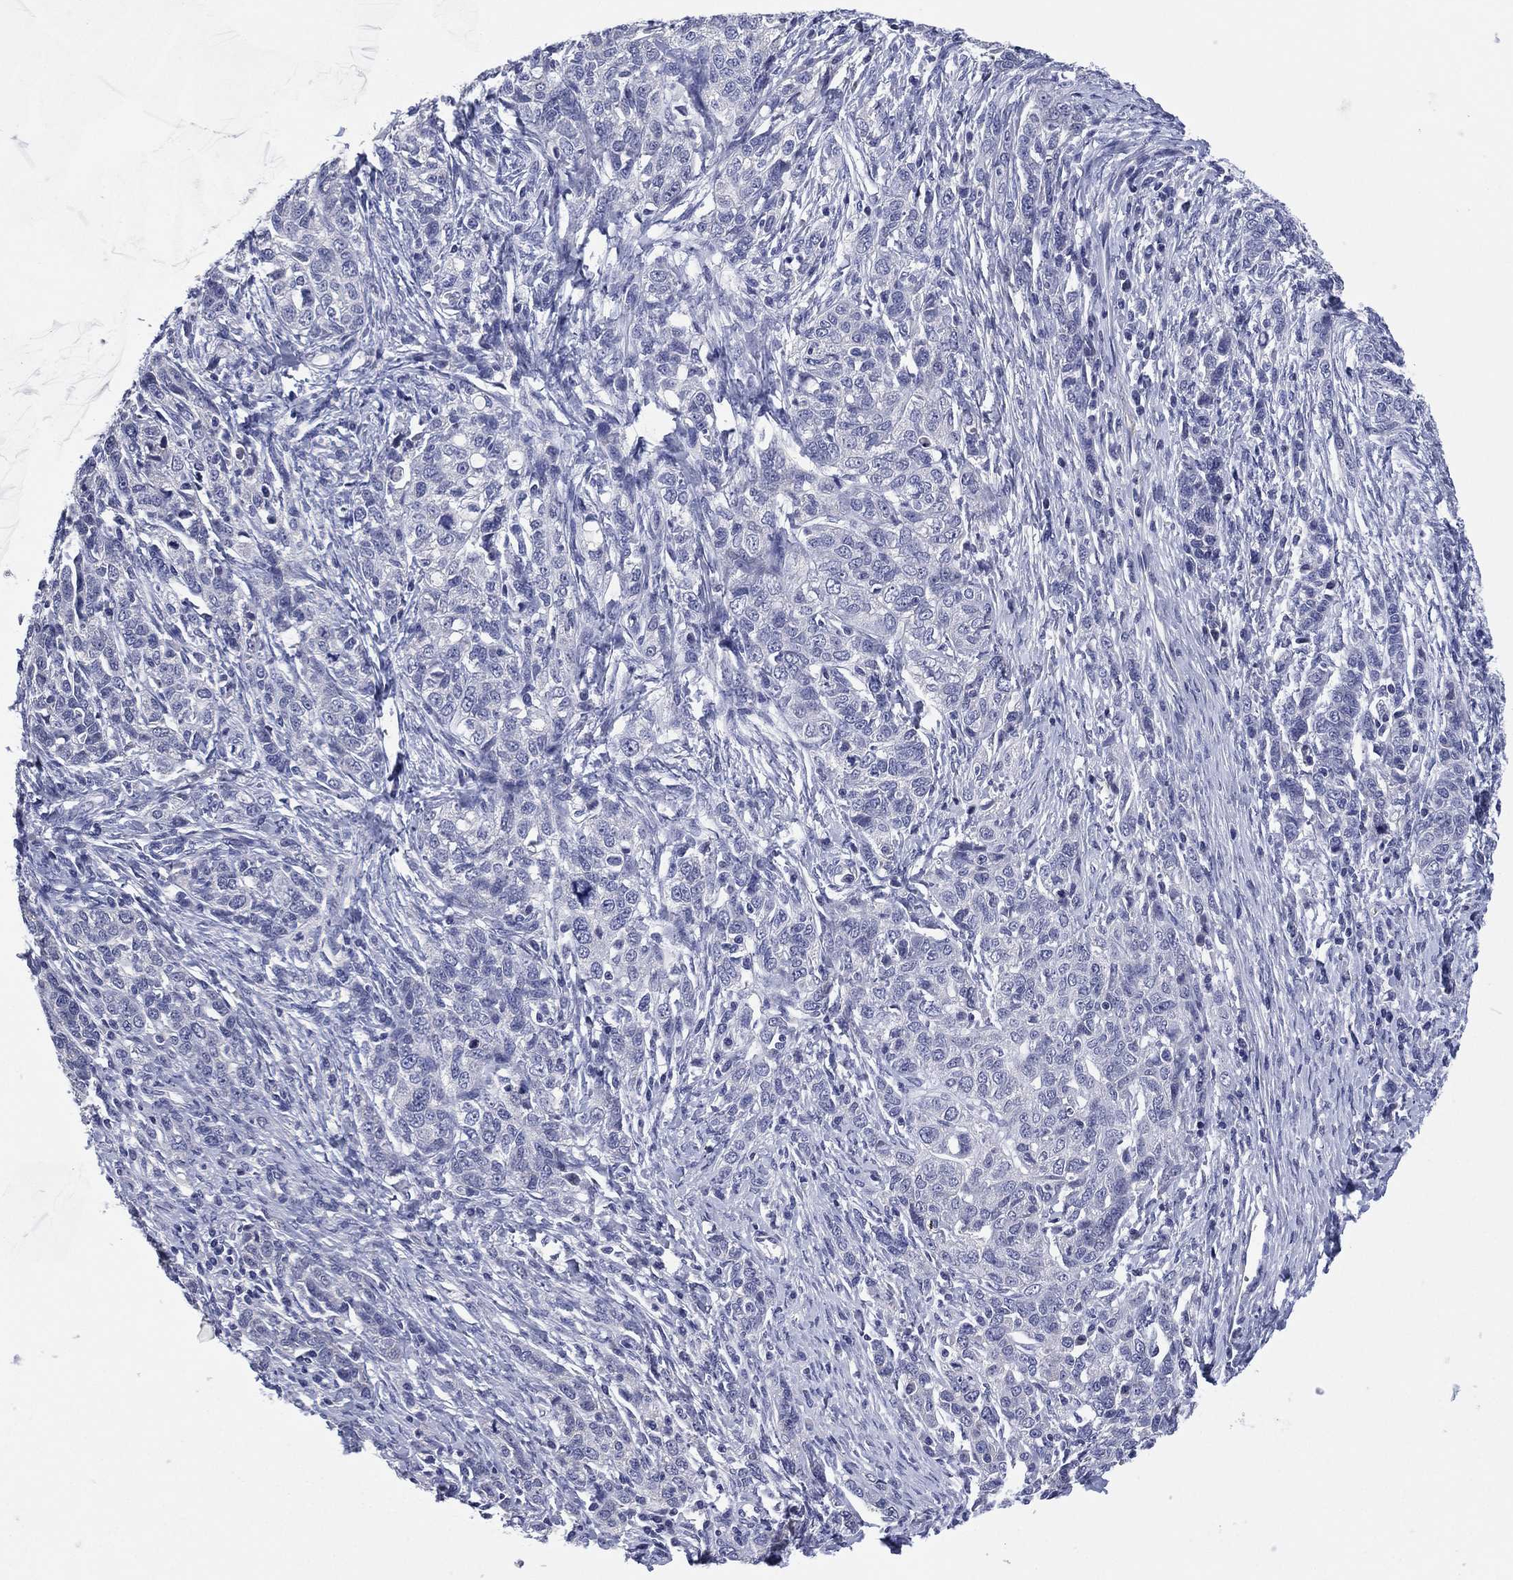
{"staining": {"intensity": "negative", "quantity": "none", "location": "none"}, "tissue": "ovarian cancer", "cell_type": "Tumor cells", "image_type": "cancer", "snomed": [{"axis": "morphology", "description": "Cystadenocarcinoma, serous, NOS"}, {"axis": "topography", "description": "Ovary"}], "caption": "This is an immunohistochemistry photomicrograph of human ovarian cancer (serous cystadenocarcinoma). There is no expression in tumor cells.", "gene": "CLIP3", "patient": {"sex": "female", "age": 71}}